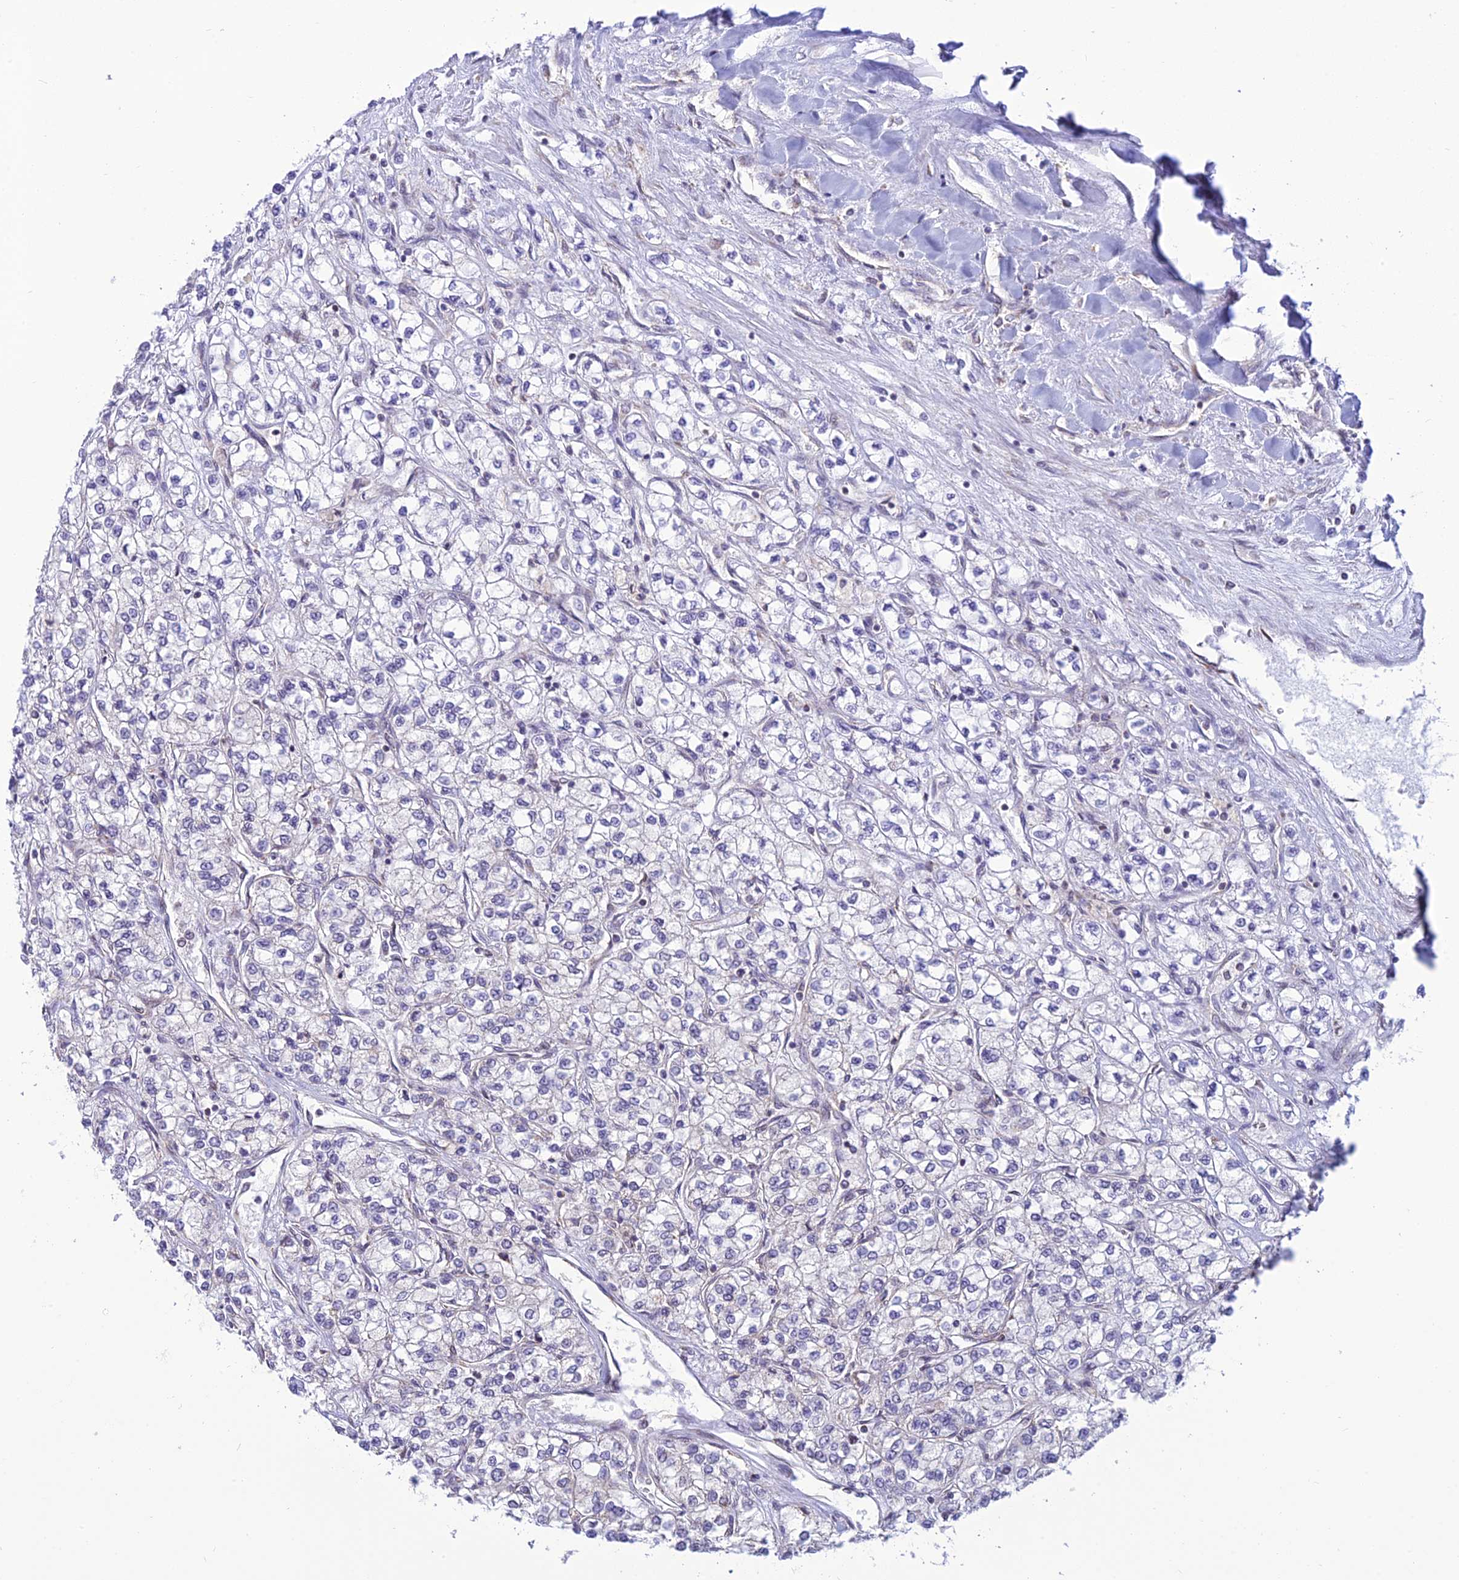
{"staining": {"intensity": "negative", "quantity": "none", "location": "none"}, "tissue": "renal cancer", "cell_type": "Tumor cells", "image_type": "cancer", "snomed": [{"axis": "morphology", "description": "Adenocarcinoma, NOS"}, {"axis": "topography", "description": "Kidney"}], "caption": "Tumor cells show no significant expression in adenocarcinoma (renal).", "gene": "HOOK2", "patient": {"sex": "male", "age": 80}}